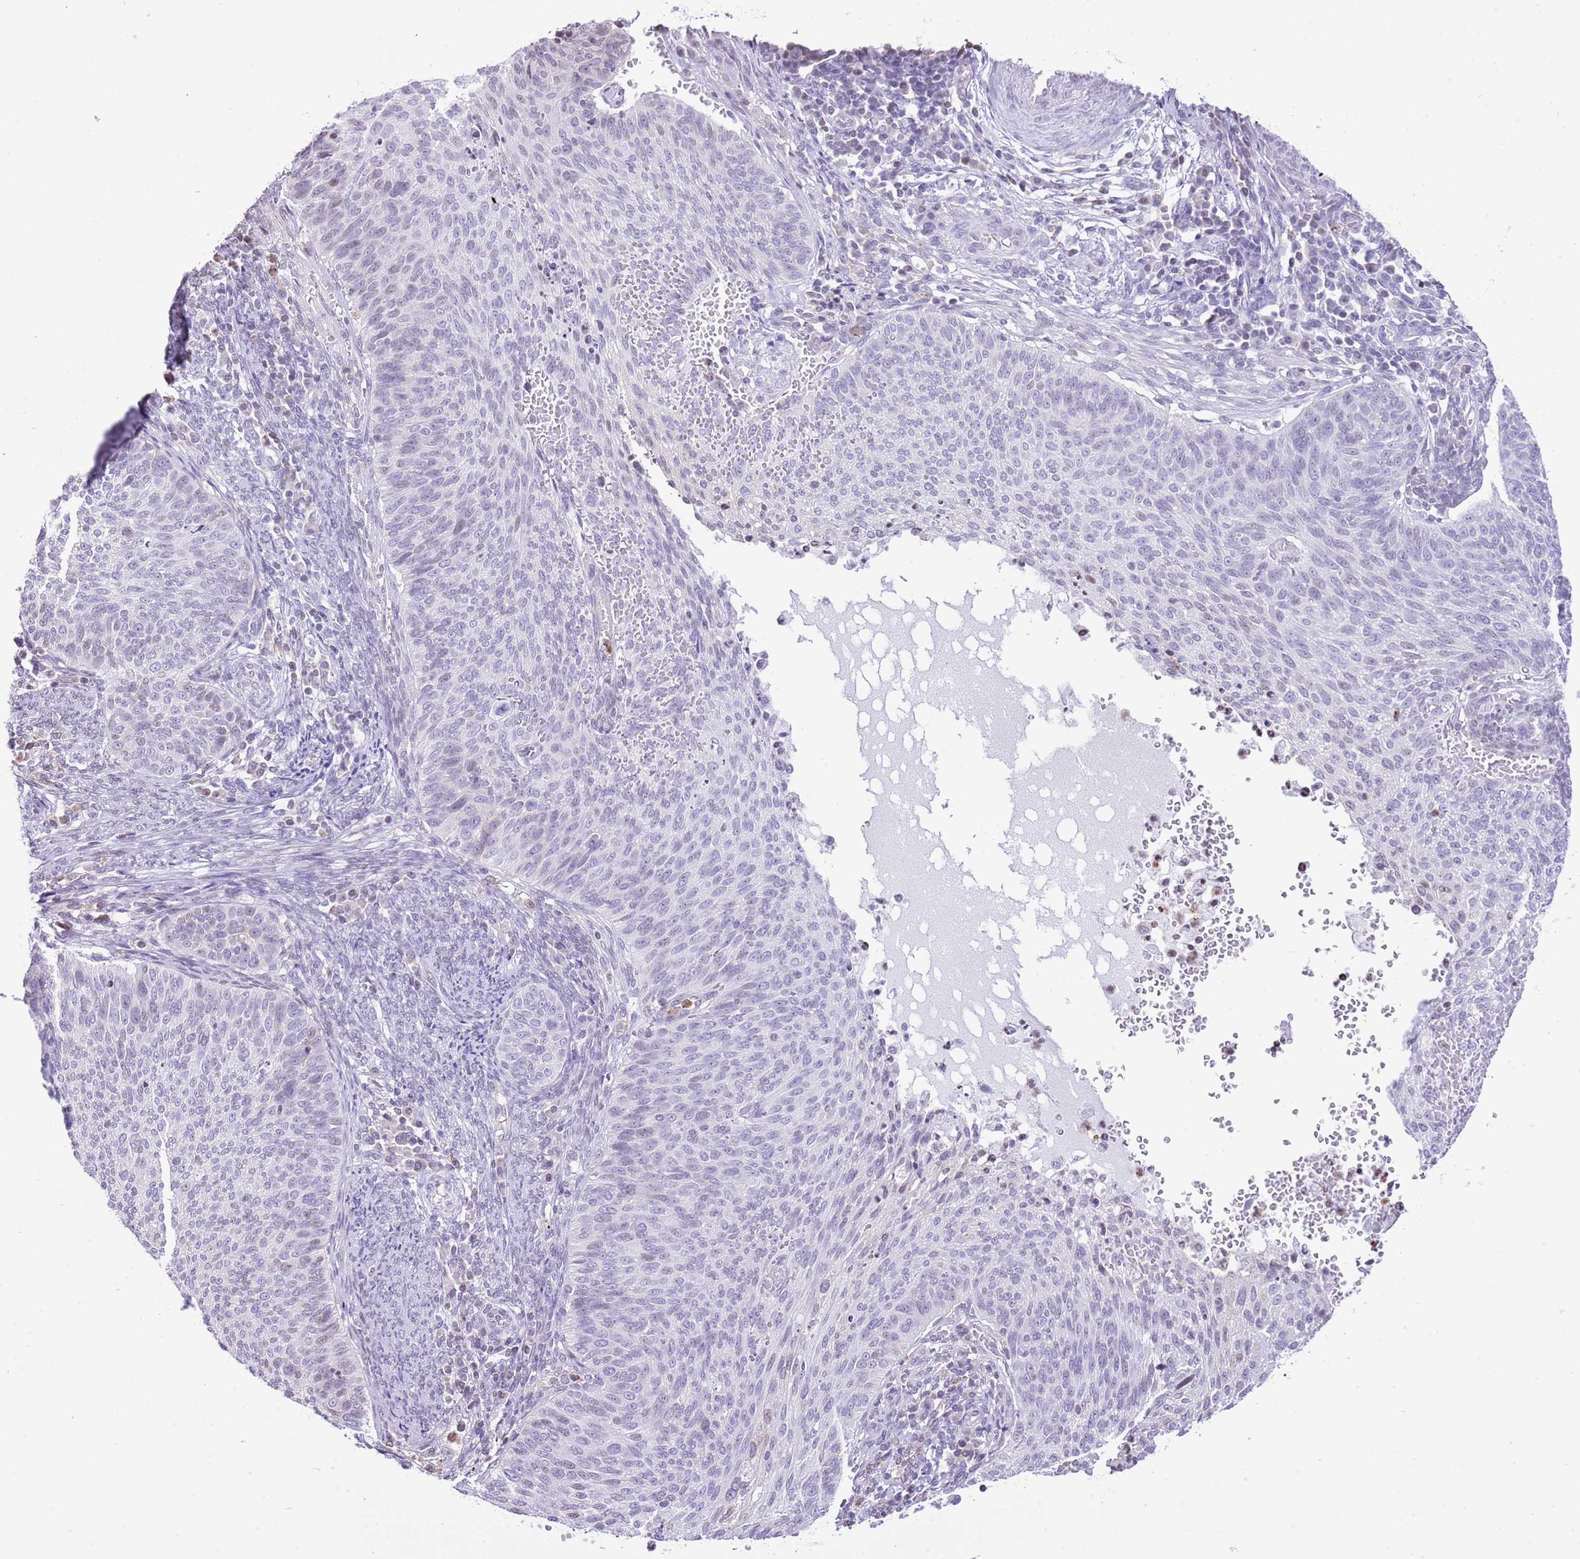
{"staining": {"intensity": "negative", "quantity": "none", "location": "none"}, "tissue": "cervical cancer", "cell_type": "Tumor cells", "image_type": "cancer", "snomed": [{"axis": "morphology", "description": "Squamous cell carcinoma, NOS"}, {"axis": "topography", "description": "Cervix"}], "caption": "Immunohistochemistry micrograph of cervical cancer stained for a protein (brown), which shows no expression in tumor cells. (DAB (3,3'-diaminobenzidine) IHC with hematoxylin counter stain).", "gene": "PRR15", "patient": {"sex": "female", "age": 70}}